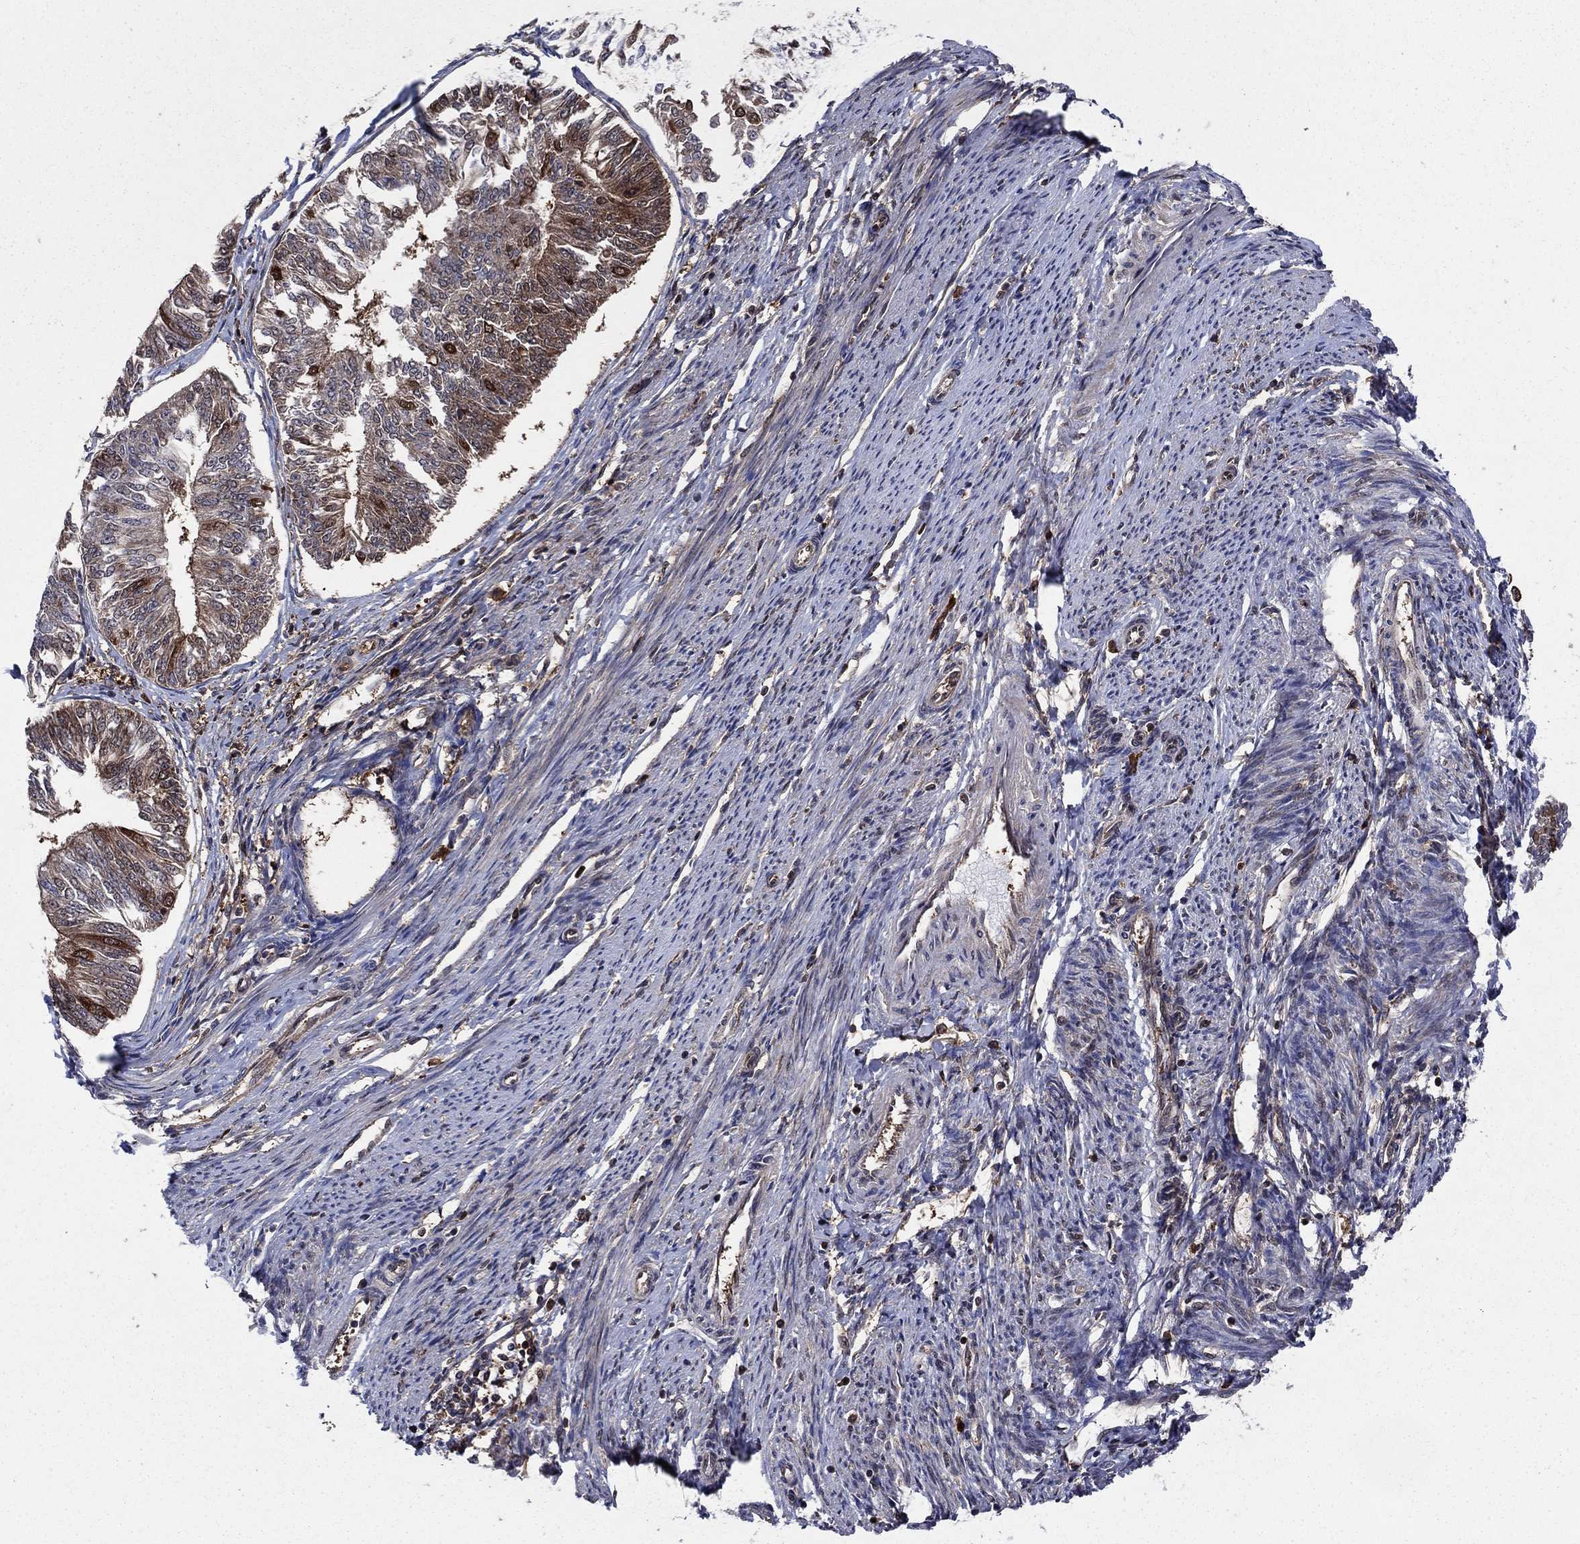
{"staining": {"intensity": "strong", "quantity": "<25%", "location": "cytoplasmic/membranous"}, "tissue": "endometrial cancer", "cell_type": "Tumor cells", "image_type": "cancer", "snomed": [{"axis": "morphology", "description": "Adenocarcinoma, NOS"}, {"axis": "topography", "description": "Endometrium"}], "caption": "IHC micrograph of neoplastic tissue: human endometrial cancer stained using immunohistochemistry demonstrates medium levels of strong protein expression localized specifically in the cytoplasmic/membranous of tumor cells, appearing as a cytoplasmic/membranous brown color.", "gene": "CACYBP", "patient": {"sex": "female", "age": 58}}